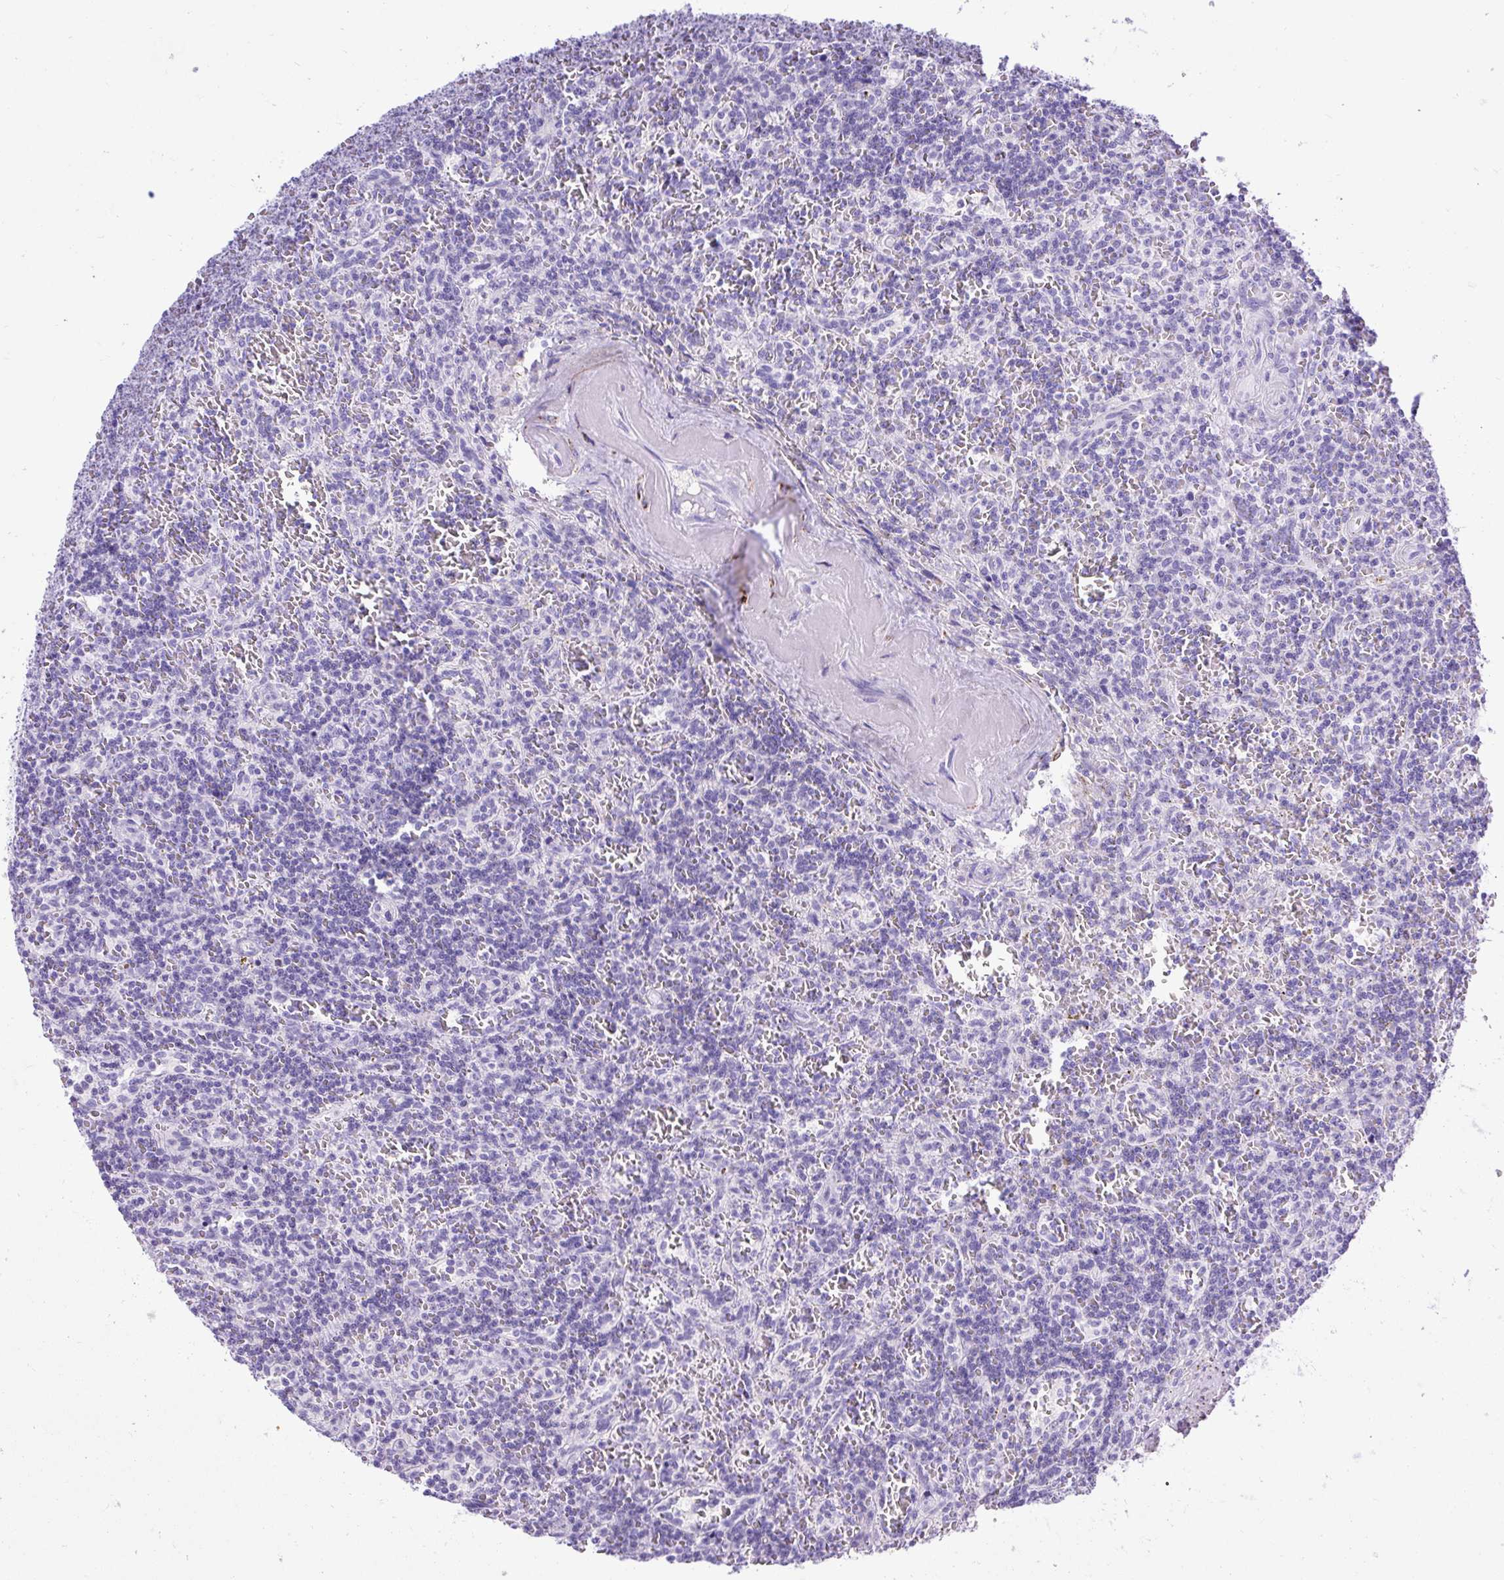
{"staining": {"intensity": "negative", "quantity": "none", "location": "none"}, "tissue": "lymphoma", "cell_type": "Tumor cells", "image_type": "cancer", "snomed": [{"axis": "morphology", "description": "Malignant lymphoma, non-Hodgkin's type, Low grade"}, {"axis": "topography", "description": "Spleen"}], "caption": "Human lymphoma stained for a protein using immunohistochemistry reveals no expression in tumor cells.", "gene": "ZNF256", "patient": {"sex": "male", "age": 73}}